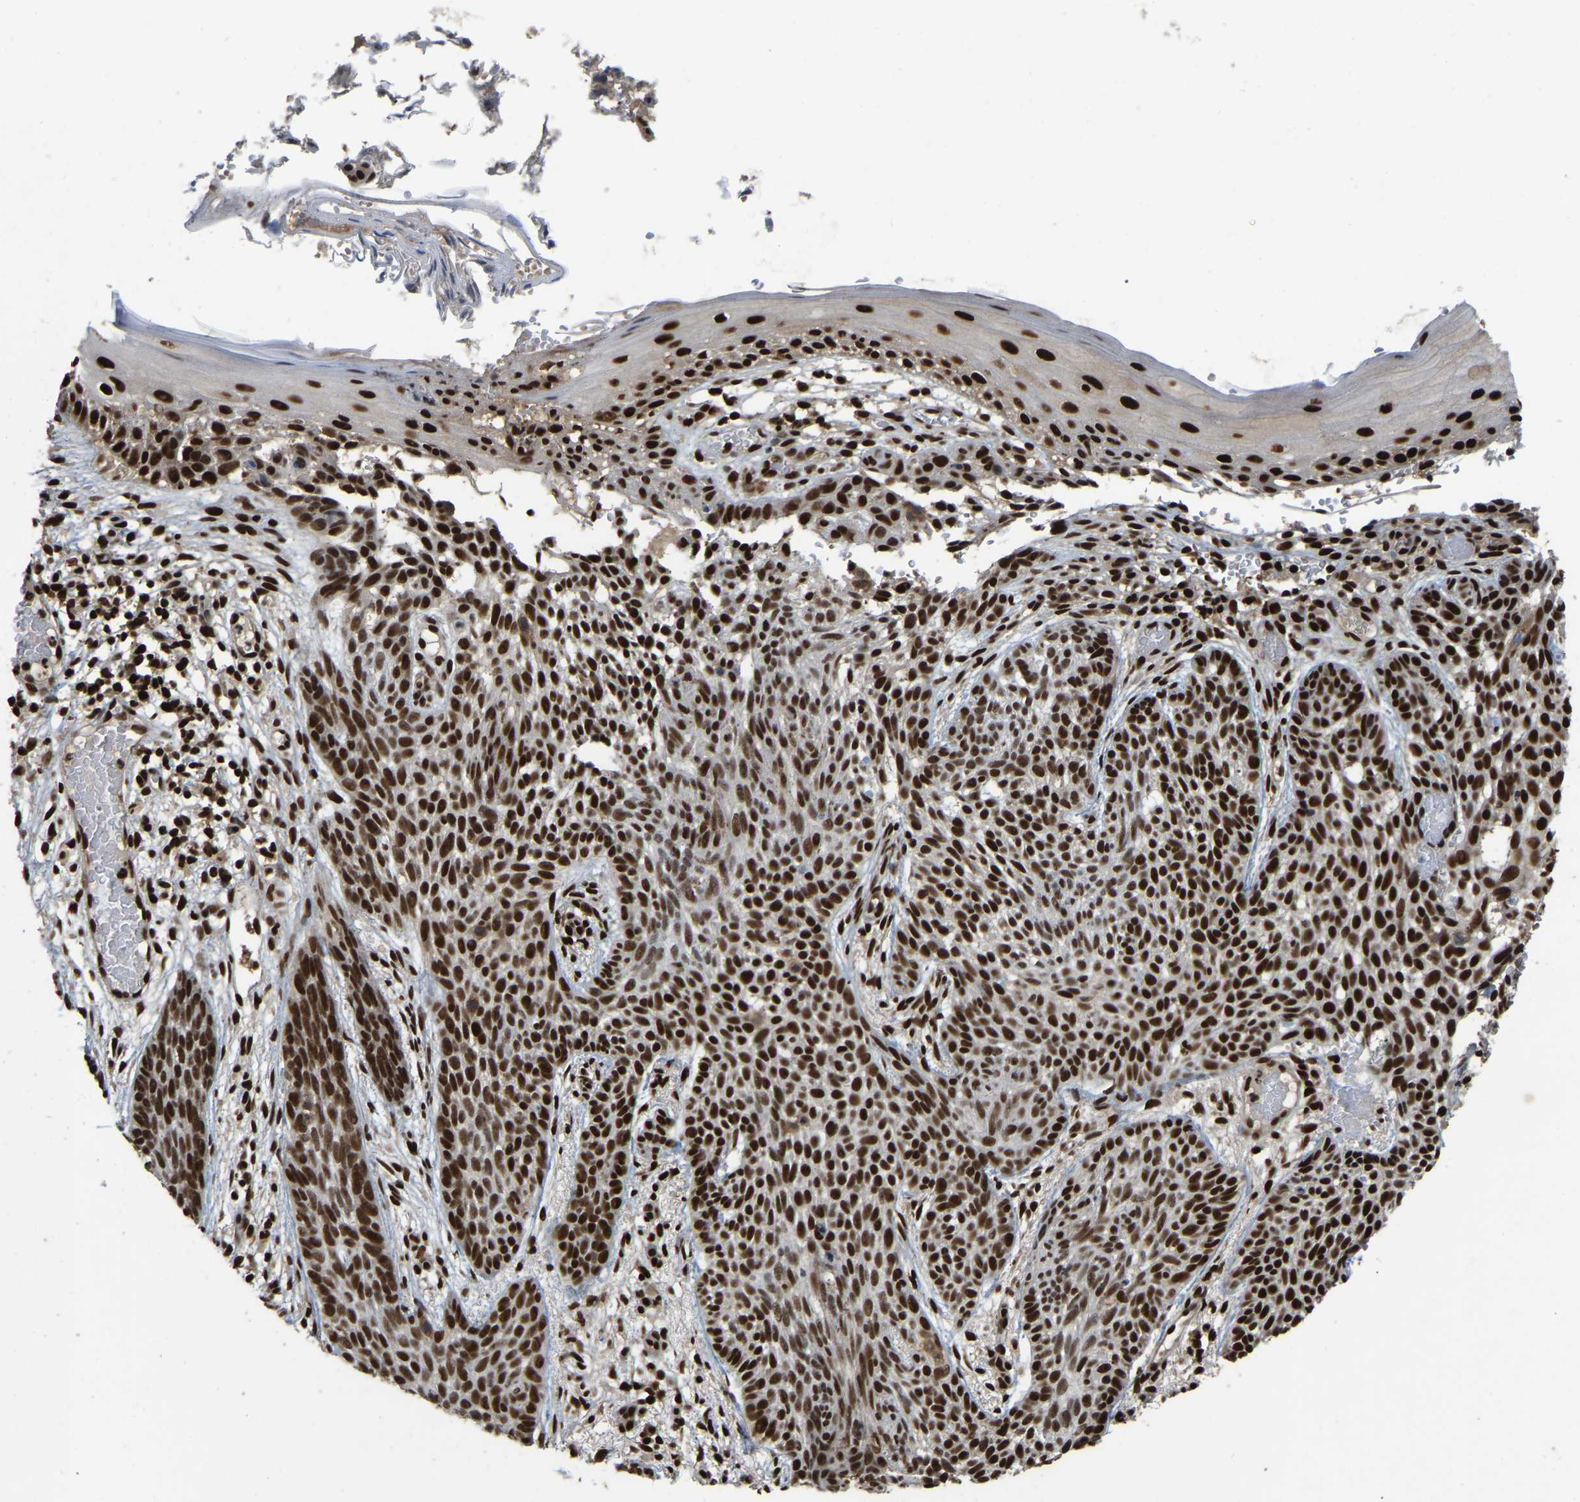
{"staining": {"intensity": "strong", "quantity": ">75%", "location": "nuclear"}, "tissue": "skin cancer", "cell_type": "Tumor cells", "image_type": "cancer", "snomed": [{"axis": "morphology", "description": "Basal cell carcinoma"}, {"axis": "topography", "description": "Skin"}], "caption": "Basal cell carcinoma (skin) tissue demonstrates strong nuclear expression in approximately >75% of tumor cells", "gene": "TBL1XR1", "patient": {"sex": "female", "age": 59}}